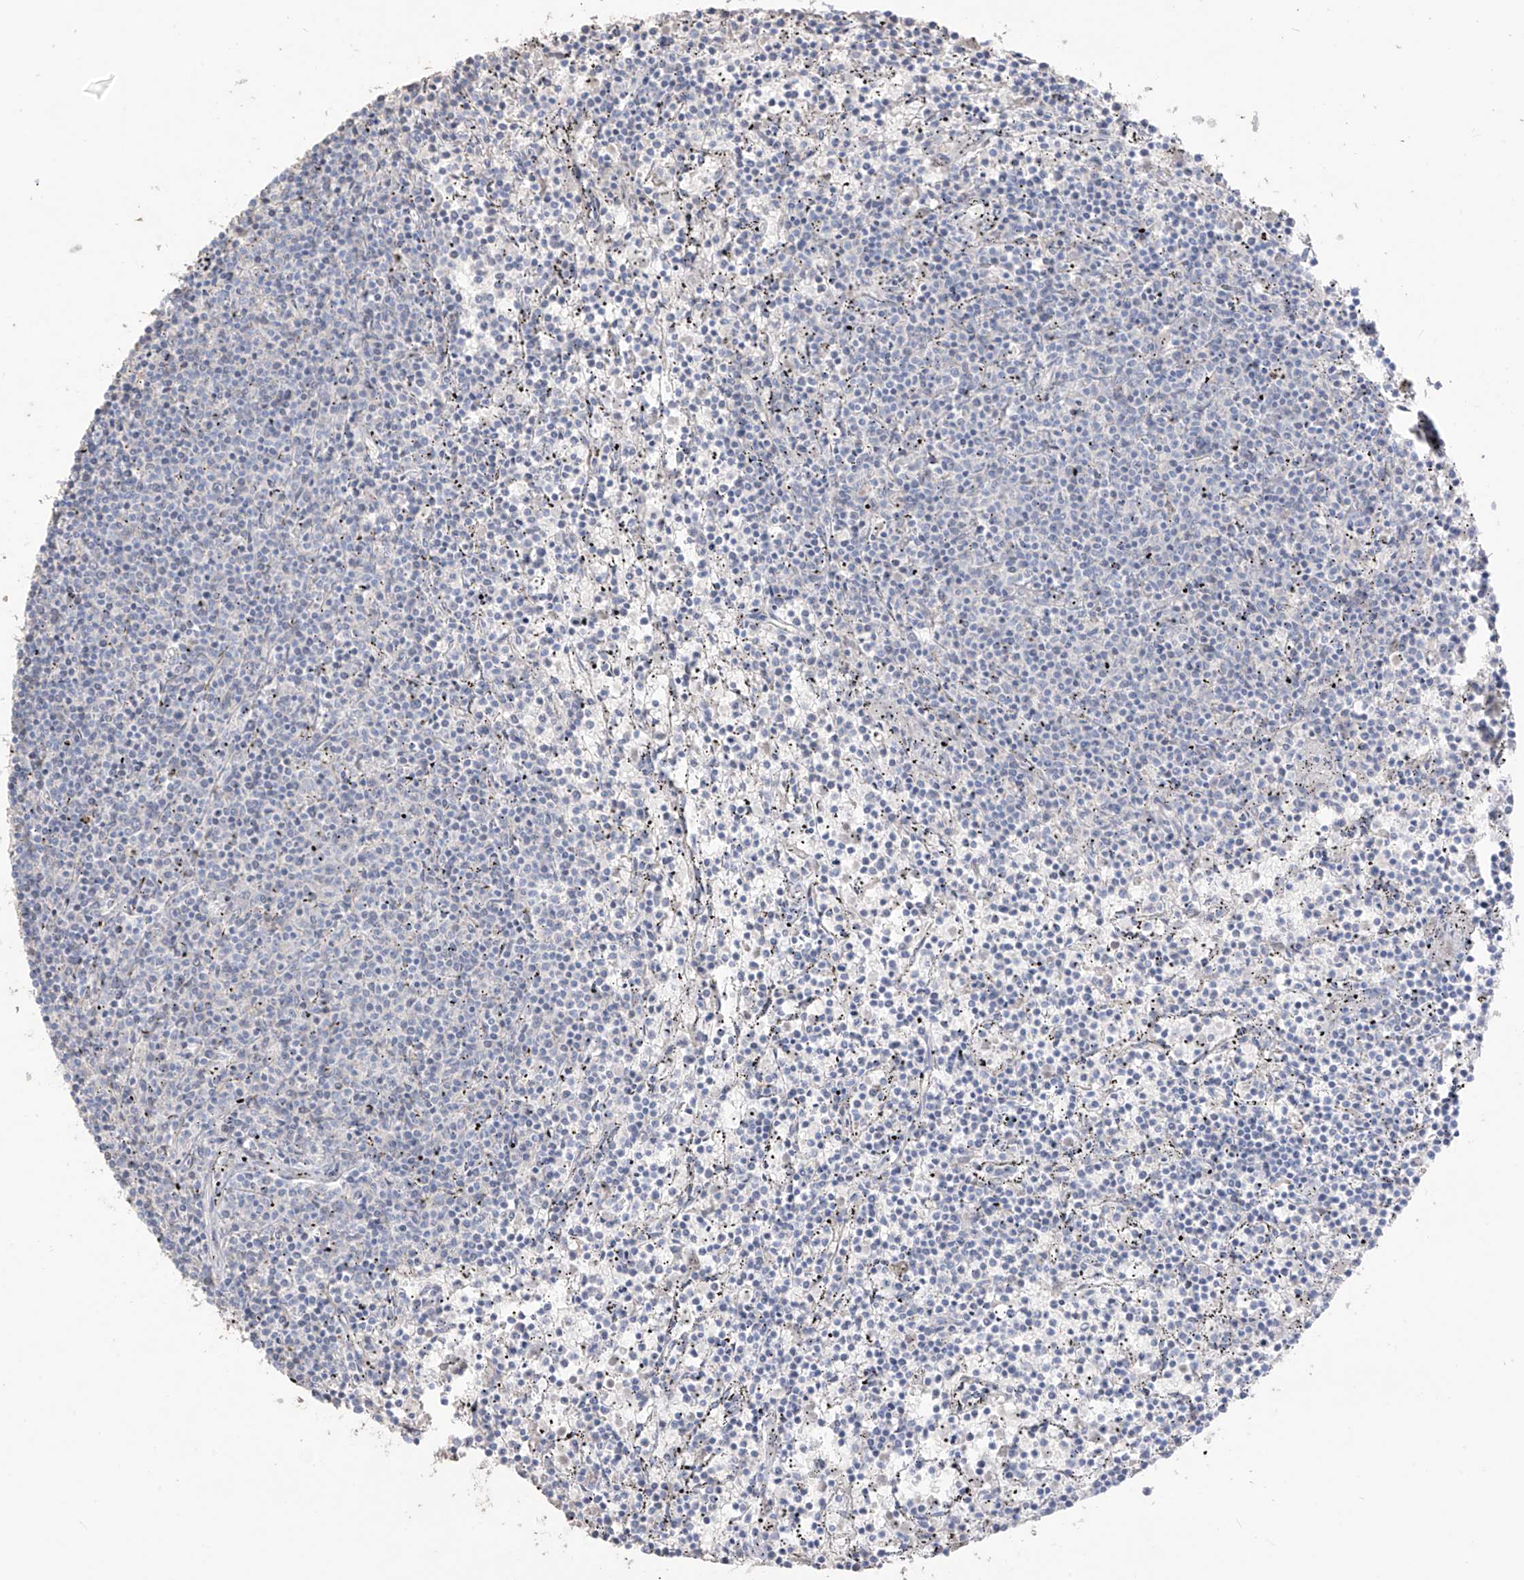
{"staining": {"intensity": "negative", "quantity": "none", "location": "none"}, "tissue": "lymphoma", "cell_type": "Tumor cells", "image_type": "cancer", "snomed": [{"axis": "morphology", "description": "Malignant lymphoma, non-Hodgkin's type, Low grade"}, {"axis": "topography", "description": "Spleen"}], "caption": "IHC histopathology image of neoplastic tissue: lymphoma stained with DAB (3,3'-diaminobenzidine) shows no significant protein positivity in tumor cells.", "gene": "ASPRV1", "patient": {"sex": "female", "age": 50}}